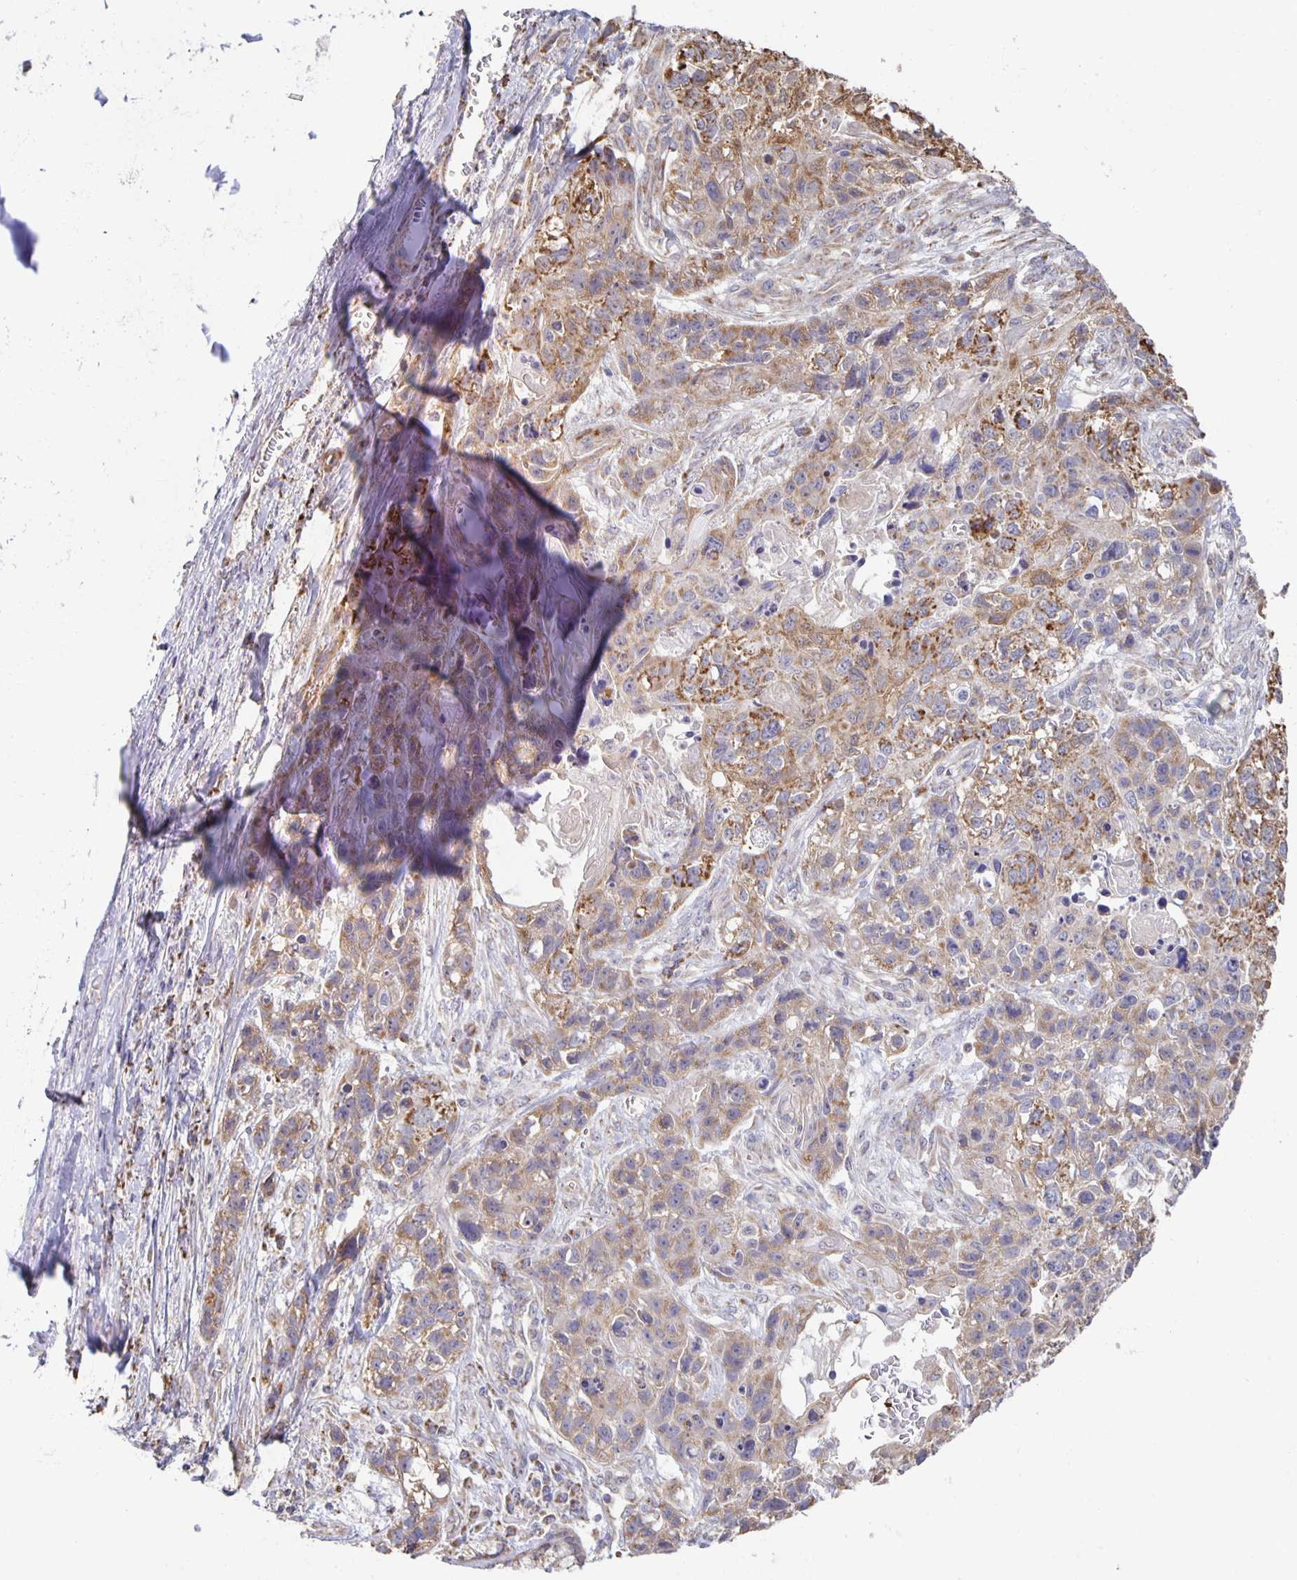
{"staining": {"intensity": "moderate", "quantity": "25%-75%", "location": "cytoplasmic/membranous"}, "tissue": "lung cancer", "cell_type": "Tumor cells", "image_type": "cancer", "snomed": [{"axis": "morphology", "description": "Squamous cell carcinoma, NOS"}, {"axis": "topography", "description": "Lung"}], "caption": "Immunohistochemical staining of human squamous cell carcinoma (lung) exhibits medium levels of moderate cytoplasmic/membranous protein expression in about 25%-75% of tumor cells. (DAB (3,3'-diaminobenzidine) IHC with brightfield microscopy, high magnification).", "gene": "NKX2-8", "patient": {"sex": "male", "age": 74}}